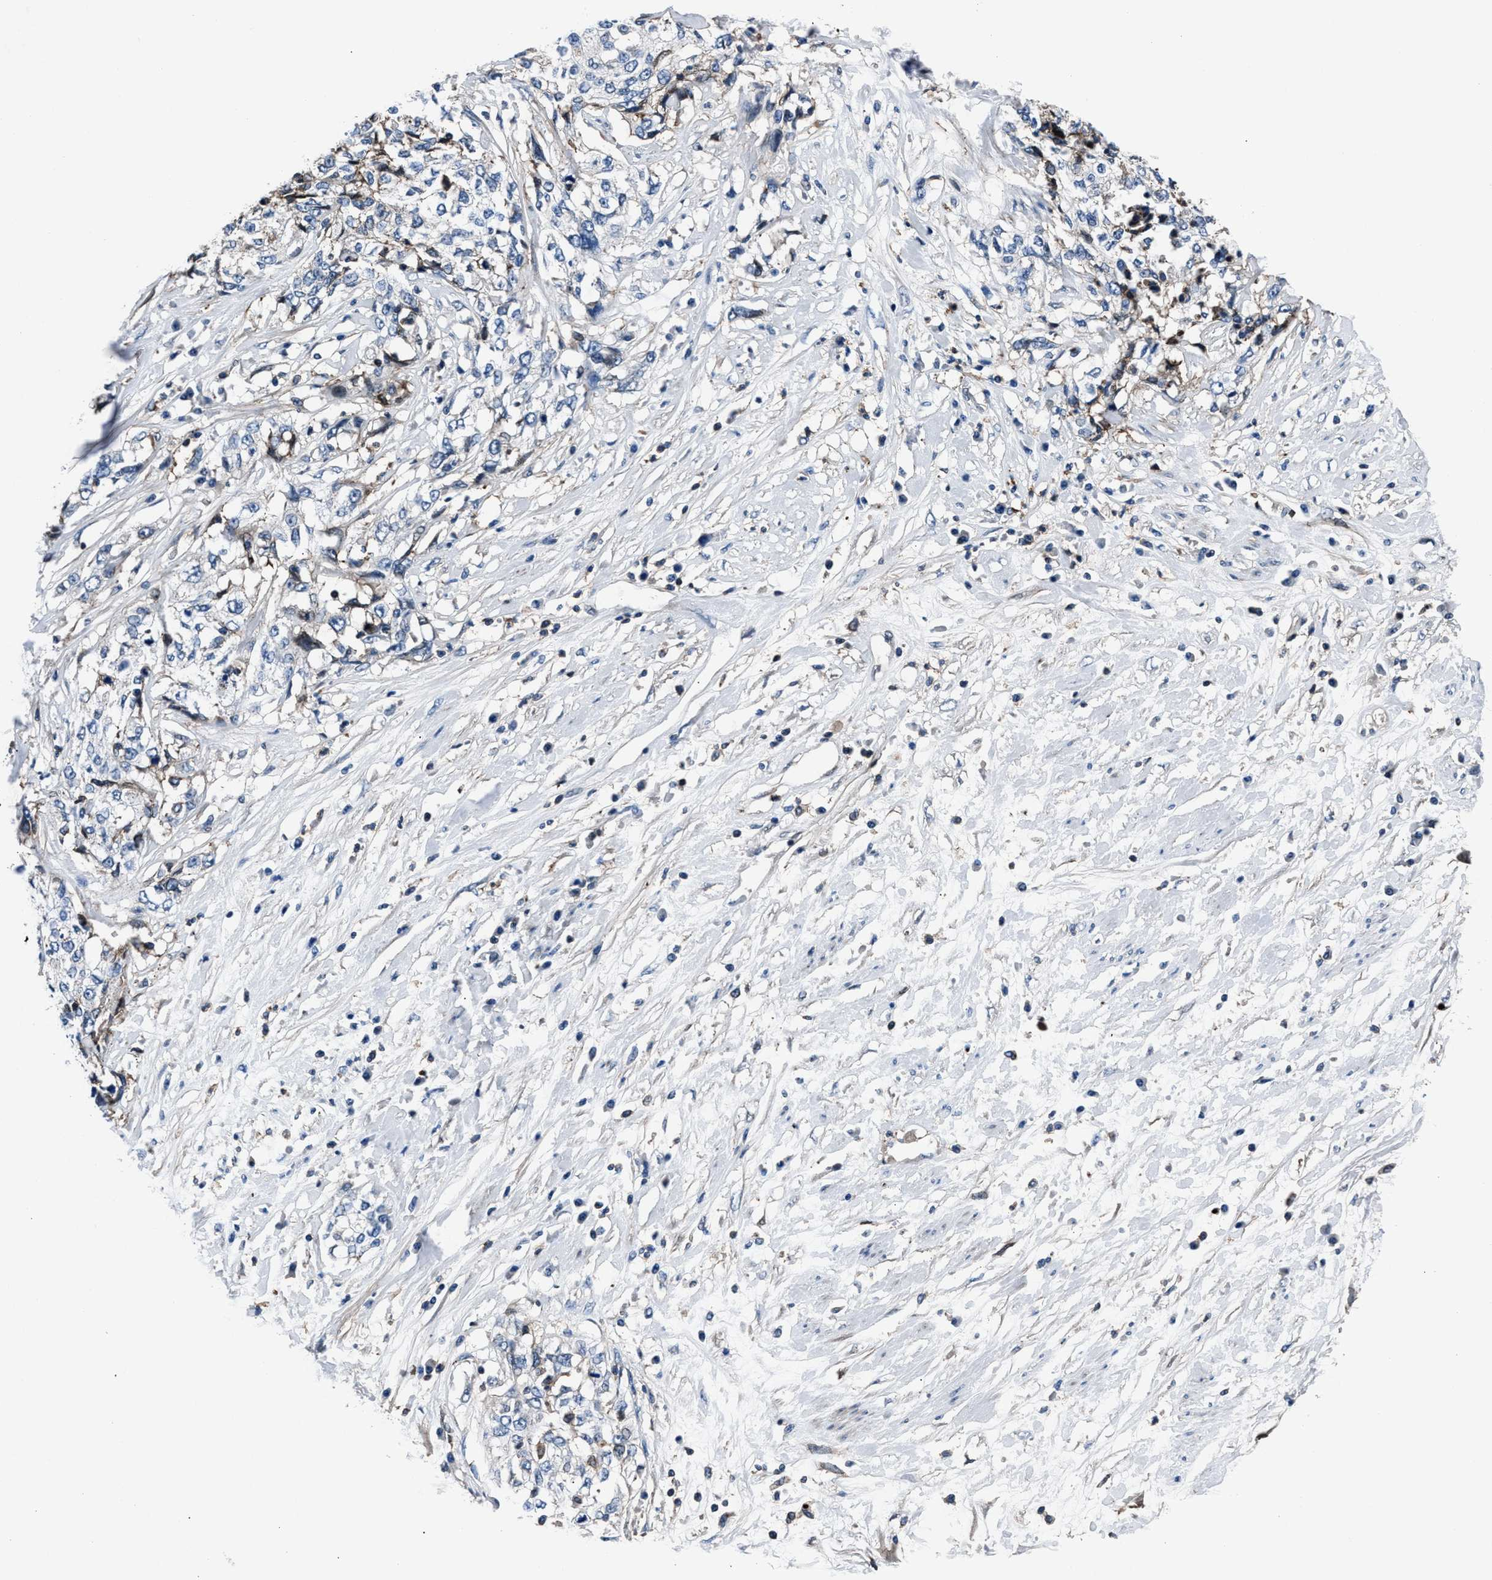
{"staining": {"intensity": "negative", "quantity": "none", "location": "none"}, "tissue": "cervical cancer", "cell_type": "Tumor cells", "image_type": "cancer", "snomed": [{"axis": "morphology", "description": "Squamous cell carcinoma, NOS"}, {"axis": "topography", "description": "Cervix"}], "caption": "The micrograph displays no staining of tumor cells in squamous cell carcinoma (cervical).", "gene": "MFSD11", "patient": {"sex": "female", "age": 57}}